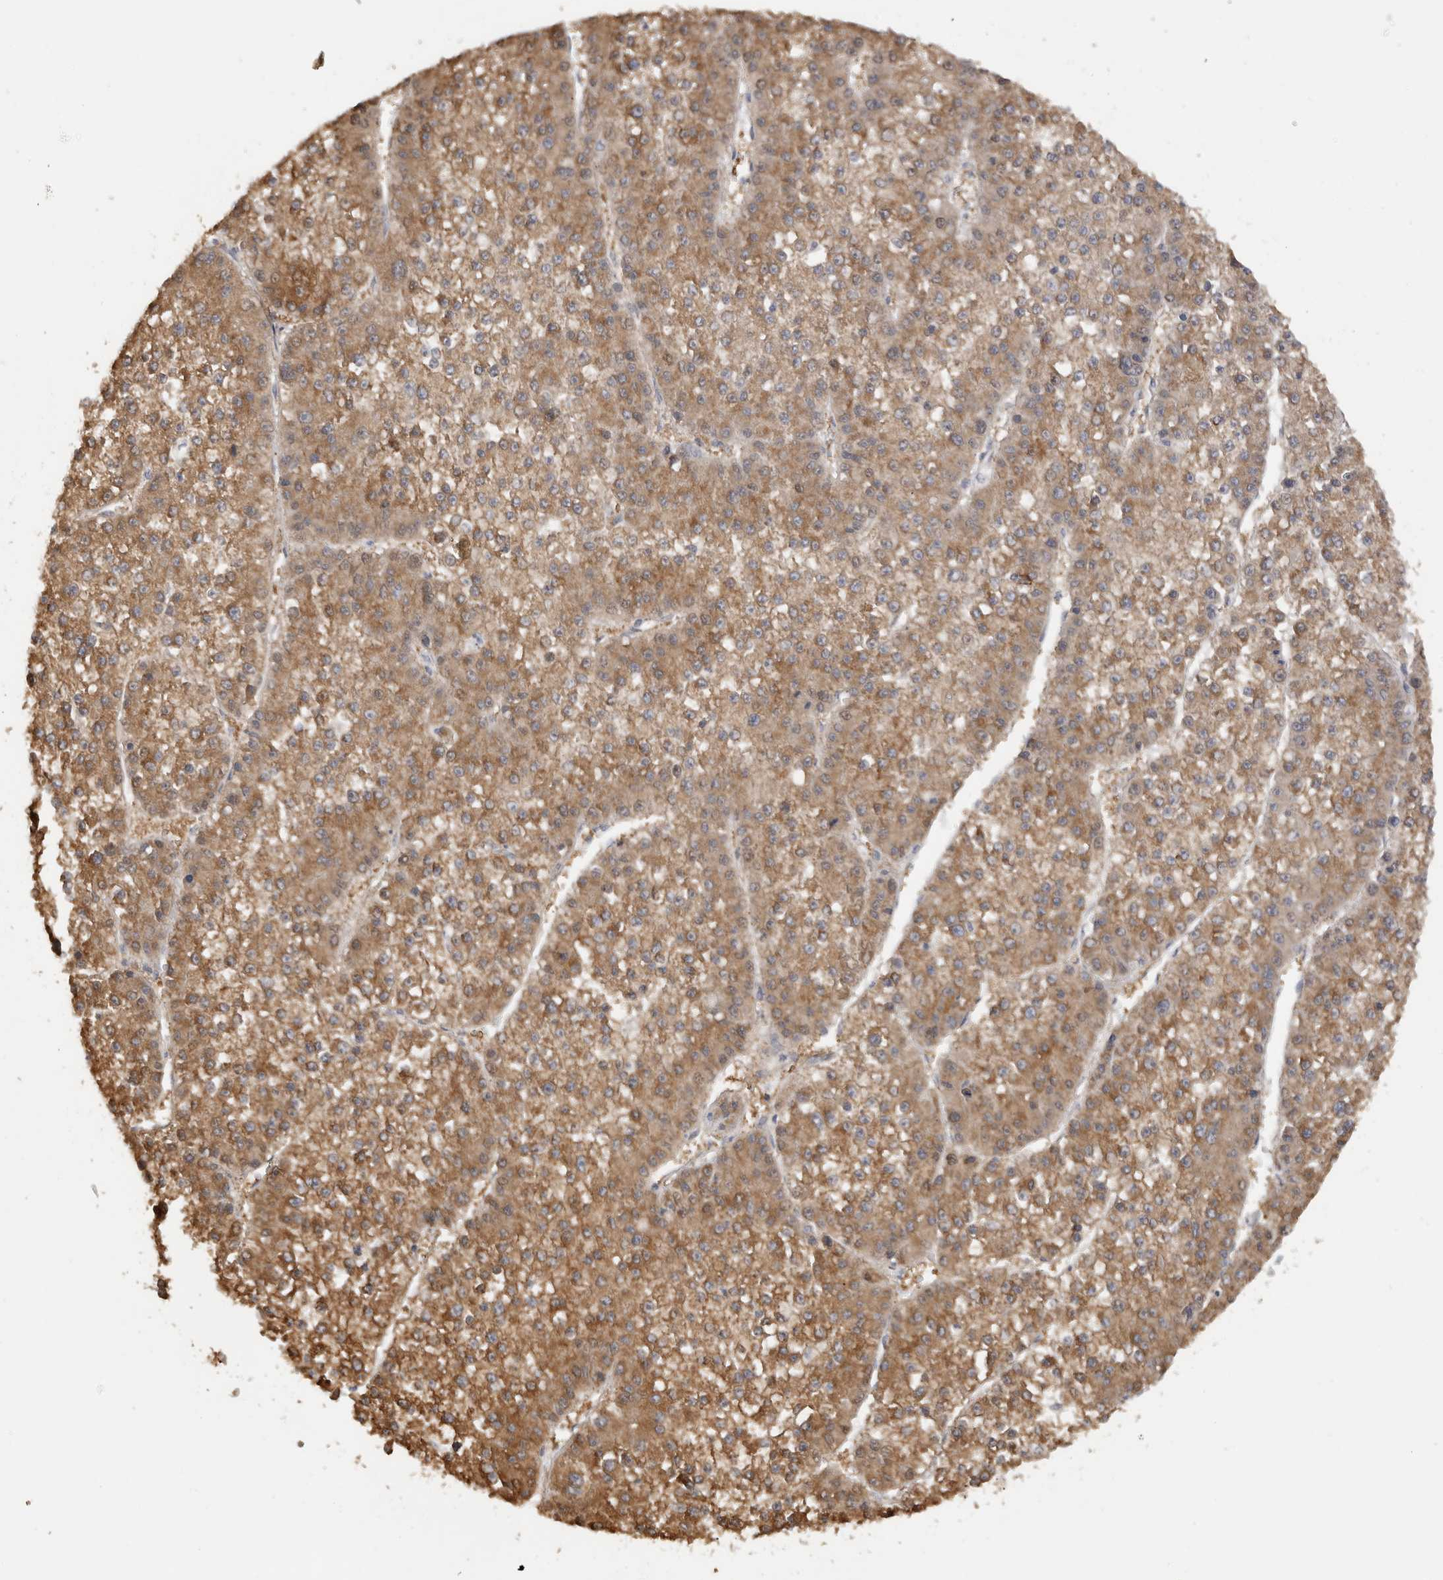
{"staining": {"intensity": "moderate", "quantity": ">75%", "location": "cytoplasmic/membranous"}, "tissue": "liver cancer", "cell_type": "Tumor cells", "image_type": "cancer", "snomed": [{"axis": "morphology", "description": "Carcinoma, Hepatocellular, NOS"}, {"axis": "topography", "description": "Liver"}], "caption": "Hepatocellular carcinoma (liver) stained for a protein (brown) displays moderate cytoplasmic/membranous positive staining in about >75% of tumor cells.", "gene": "DYRK2", "patient": {"sex": "female", "age": 73}}